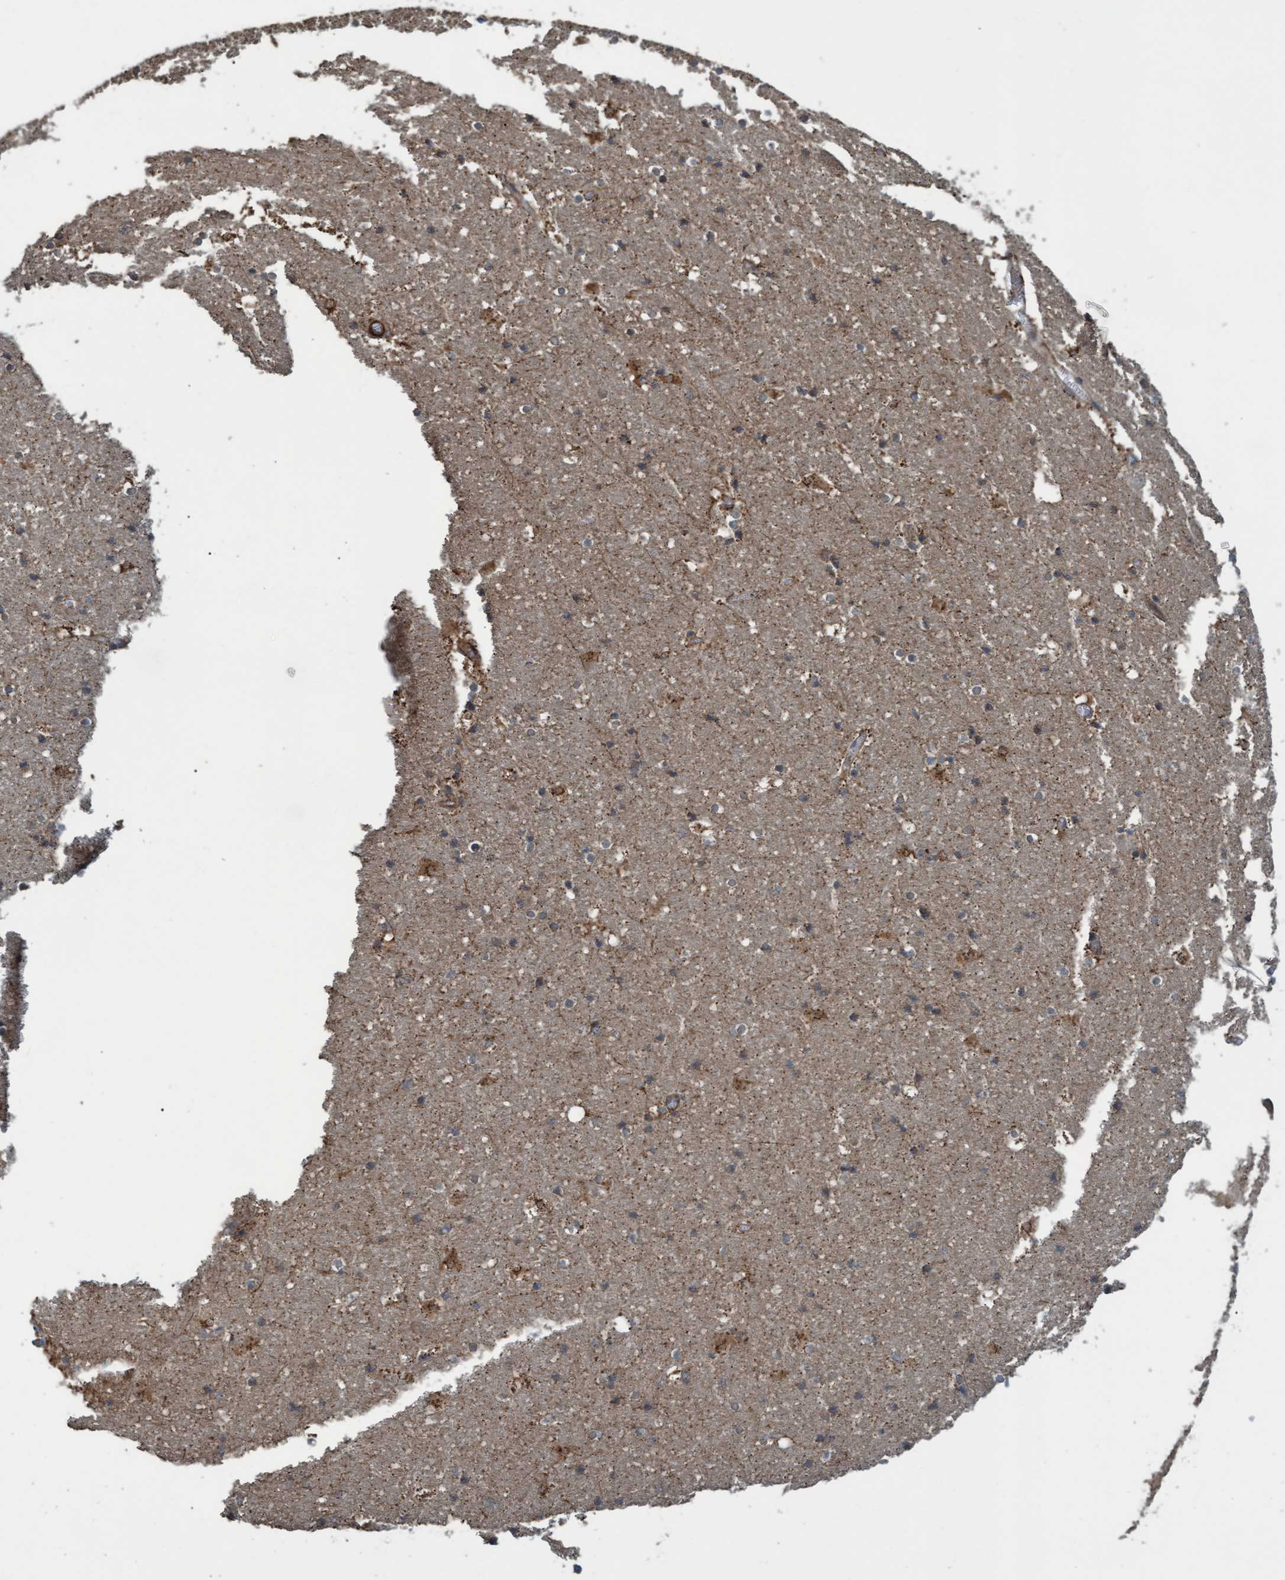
{"staining": {"intensity": "weak", "quantity": "25%-75%", "location": "cytoplasmic/membranous"}, "tissue": "hippocampus", "cell_type": "Glial cells", "image_type": "normal", "snomed": [{"axis": "morphology", "description": "Normal tissue, NOS"}, {"axis": "topography", "description": "Hippocampus"}], "caption": "Hippocampus stained with immunohistochemistry (IHC) reveals weak cytoplasmic/membranous expression in about 25%-75% of glial cells. Nuclei are stained in blue.", "gene": "GGT6", "patient": {"sex": "male", "age": 45}}